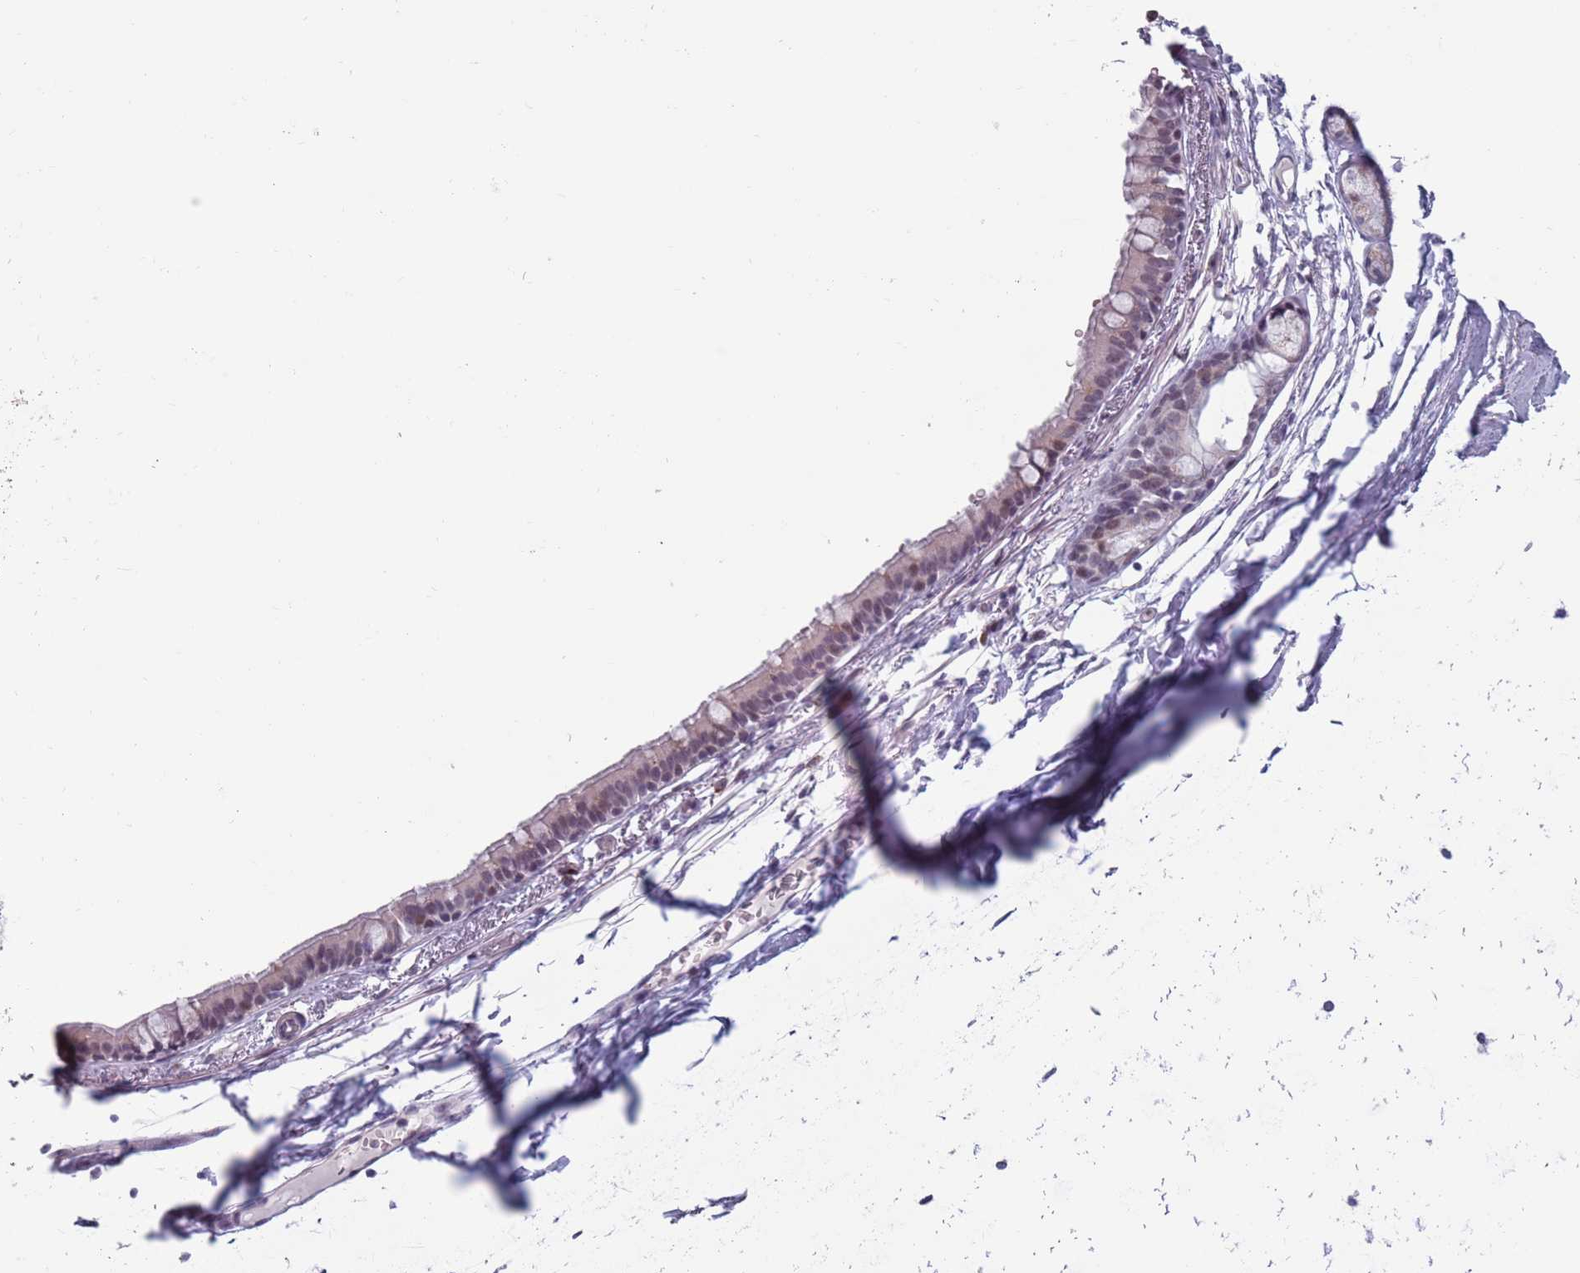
{"staining": {"intensity": "weak", "quantity": "<25%", "location": "nuclear"}, "tissue": "bronchus", "cell_type": "Respiratory epithelial cells", "image_type": "normal", "snomed": [{"axis": "morphology", "description": "Normal tissue, NOS"}, {"axis": "topography", "description": "Cartilage tissue"}], "caption": "The photomicrograph exhibits no significant expression in respiratory epithelial cells of bronchus. The staining is performed using DAB brown chromogen with nuclei counter-stained in using hematoxylin.", "gene": "ZKSCAN2", "patient": {"sex": "male", "age": 63}}